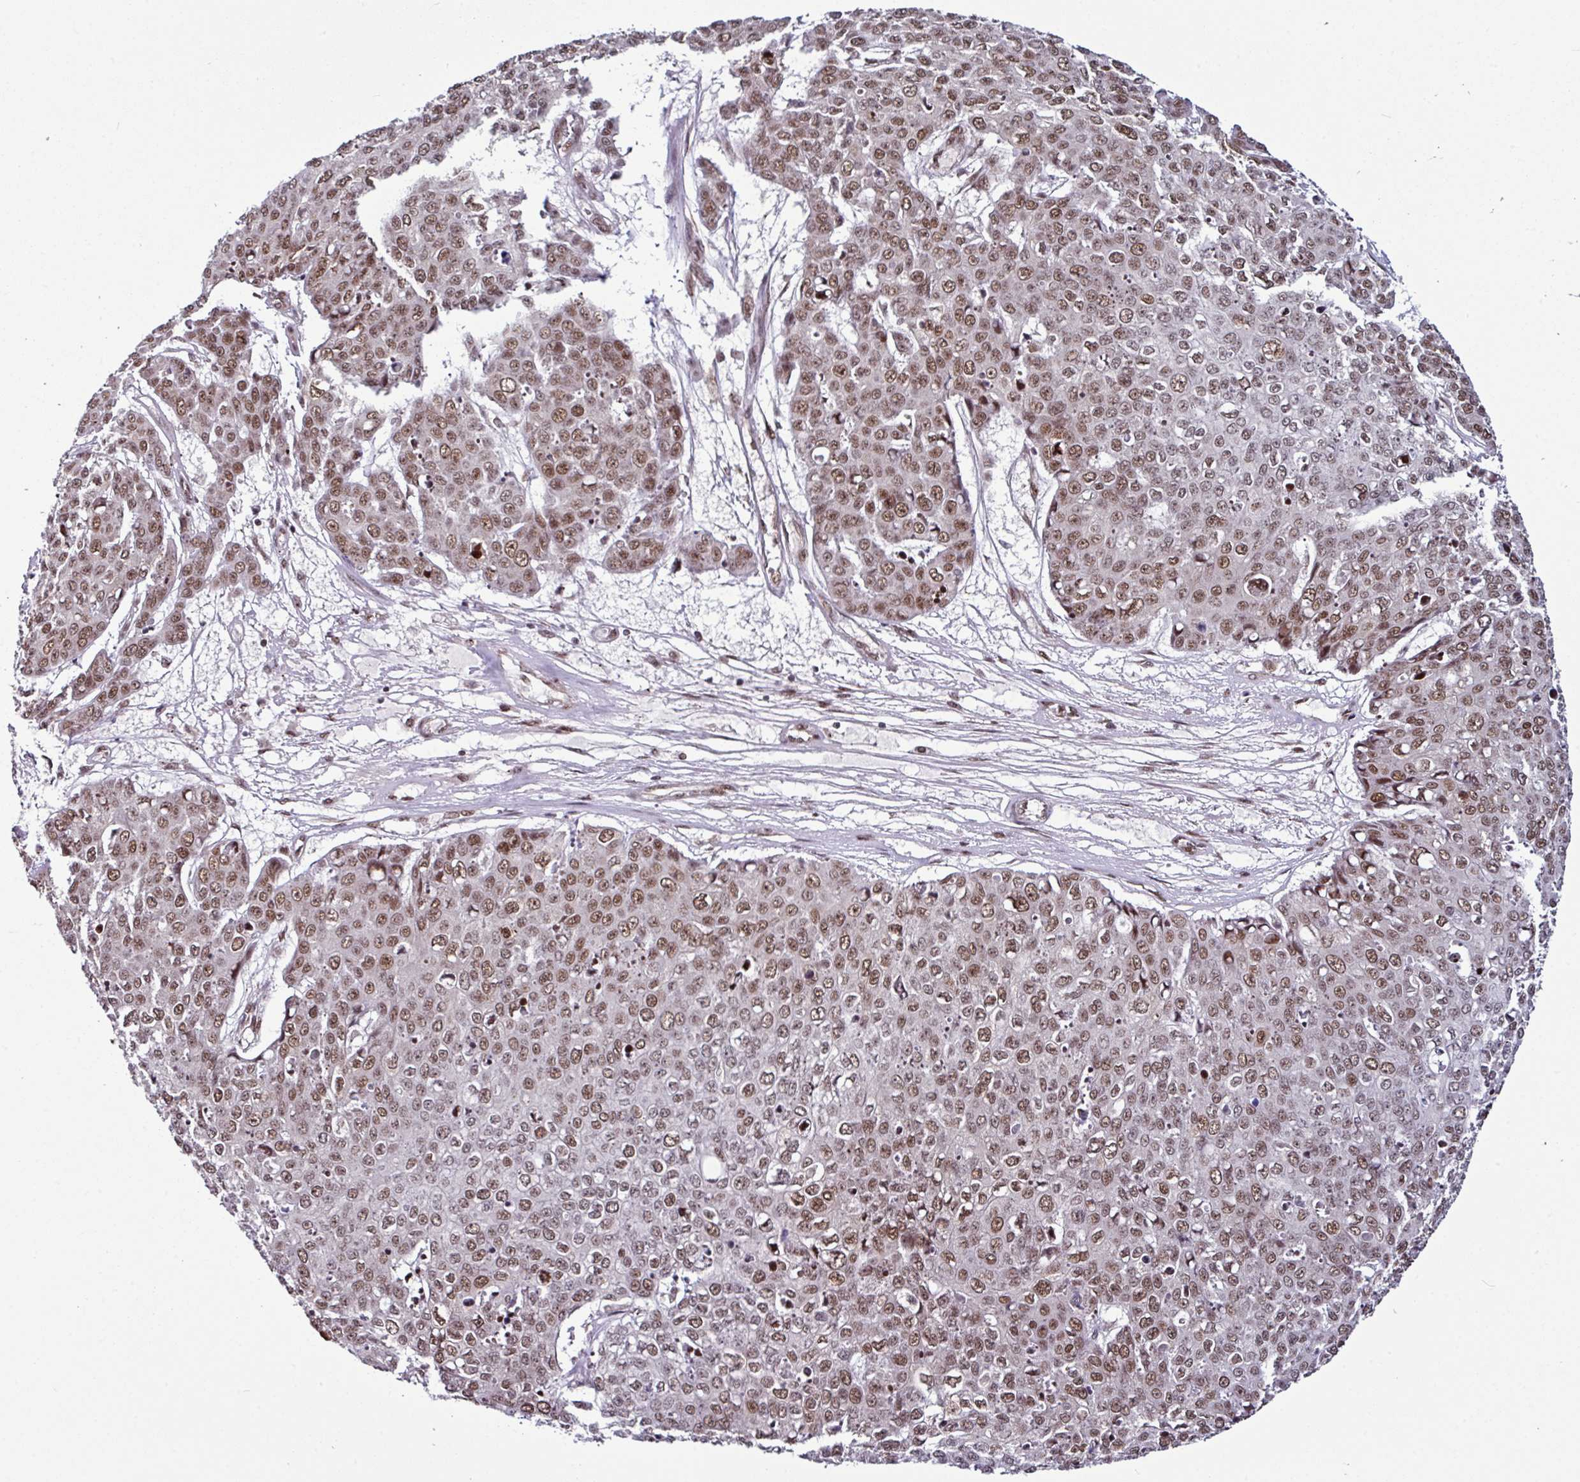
{"staining": {"intensity": "strong", "quantity": "25%-75%", "location": "nuclear"}, "tissue": "skin cancer", "cell_type": "Tumor cells", "image_type": "cancer", "snomed": [{"axis": "morphology", "description": "Normal tissue, NOS"}, {"axis": "morphology", "description": "Squamous cell carcinoma, NOS"}, {"axis": "topography", "description": "Skin"}], "caption": "Immunohistochemical staining of human skin cancer reveals high levels of strong nuclear staining in approximately 25%-75% of tumor cells.", "gene": "MORF4L2", "patient": {"sex": "male", "age": 72}}